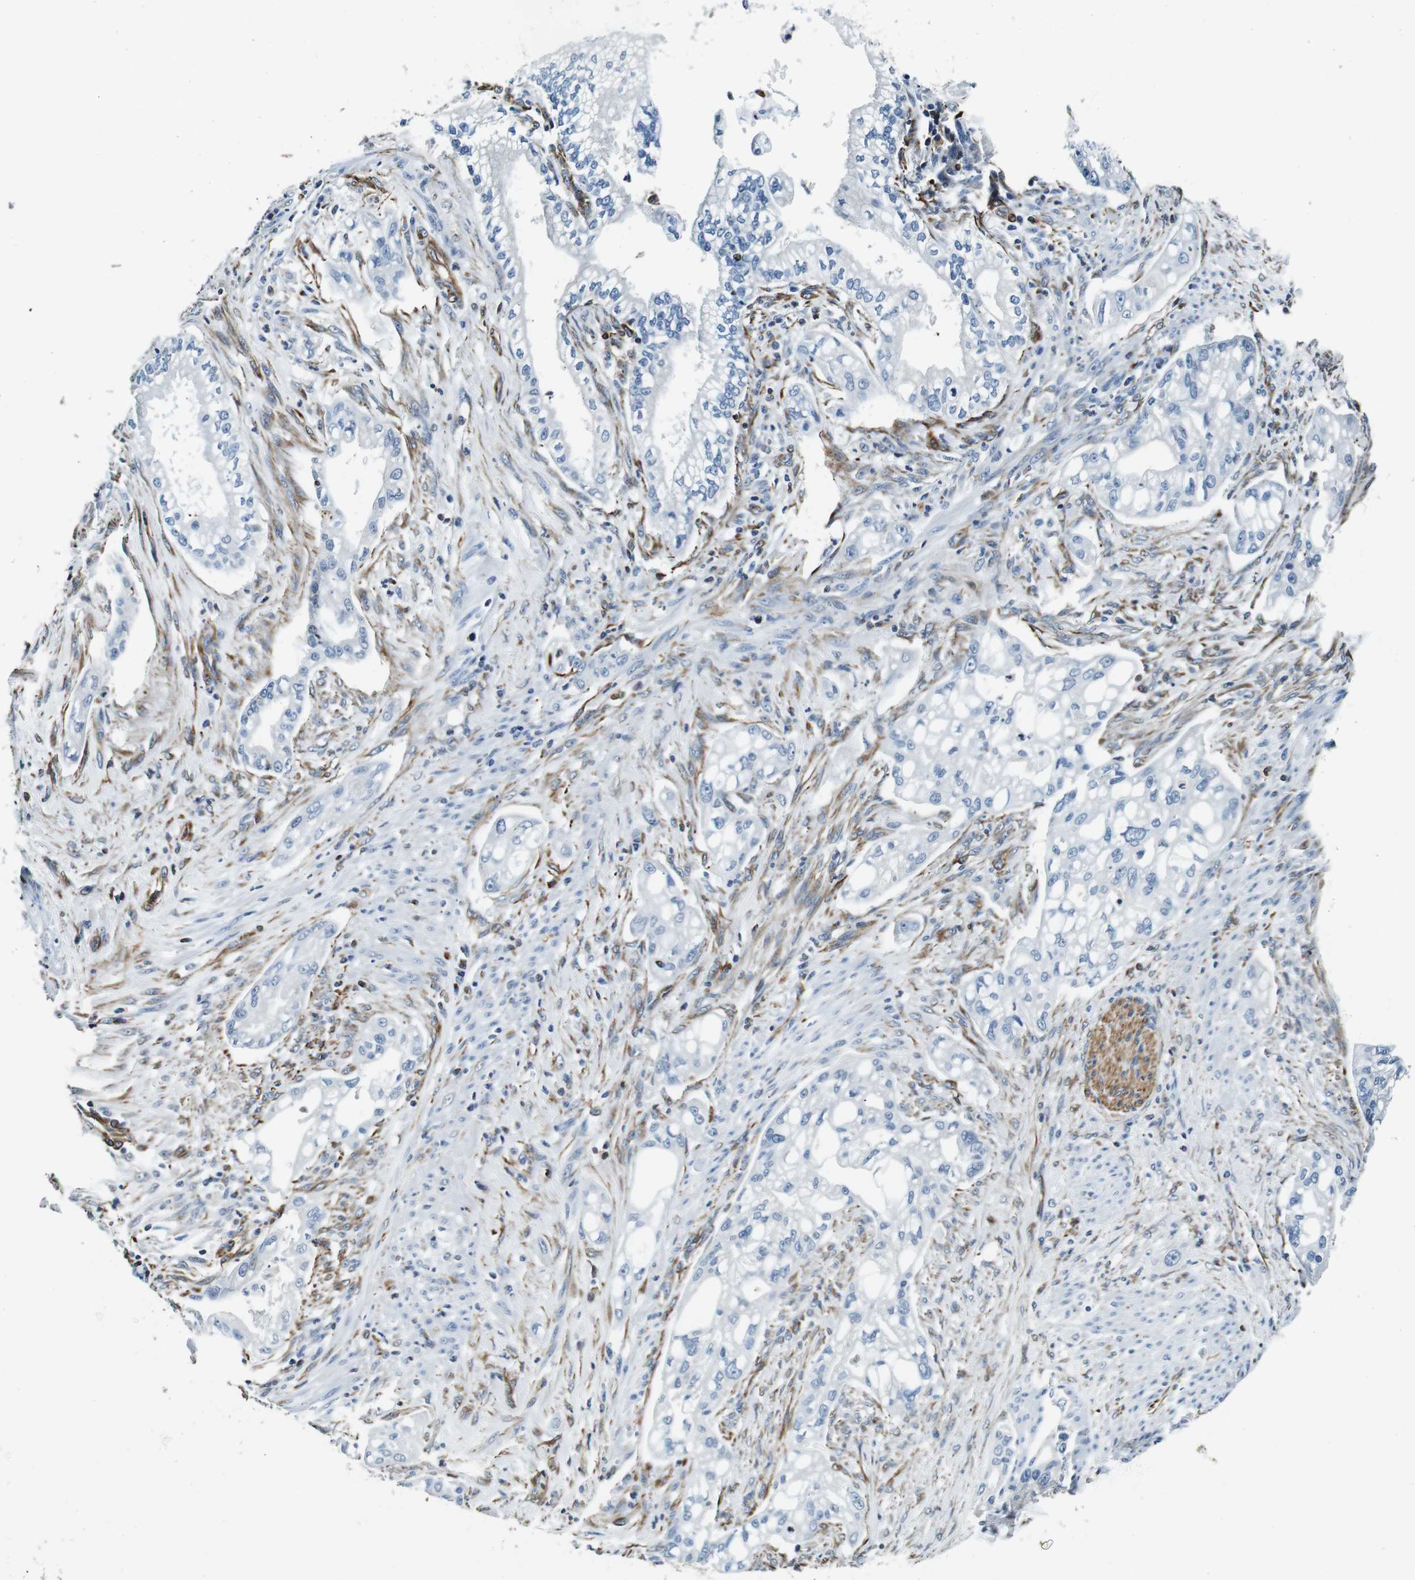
{"staining": {"intensity": "negative", "quantity": "none", "location": "none"}, "tissue": "pancreatic cancer", "cell_type": "Tumor cells", "image_type": "cancer", "snomed": [{"axis": "morphology", "description": "Normal tissue, NOS"}, {"axis": "topography", "description": "Pancreas"}], "caption": "Pancreatic cancer was stained to show a protein in brown. There is no significant expression in tumor cells.", "gene": "GJE1", "patient": {"sex": "male", "age": 42}}